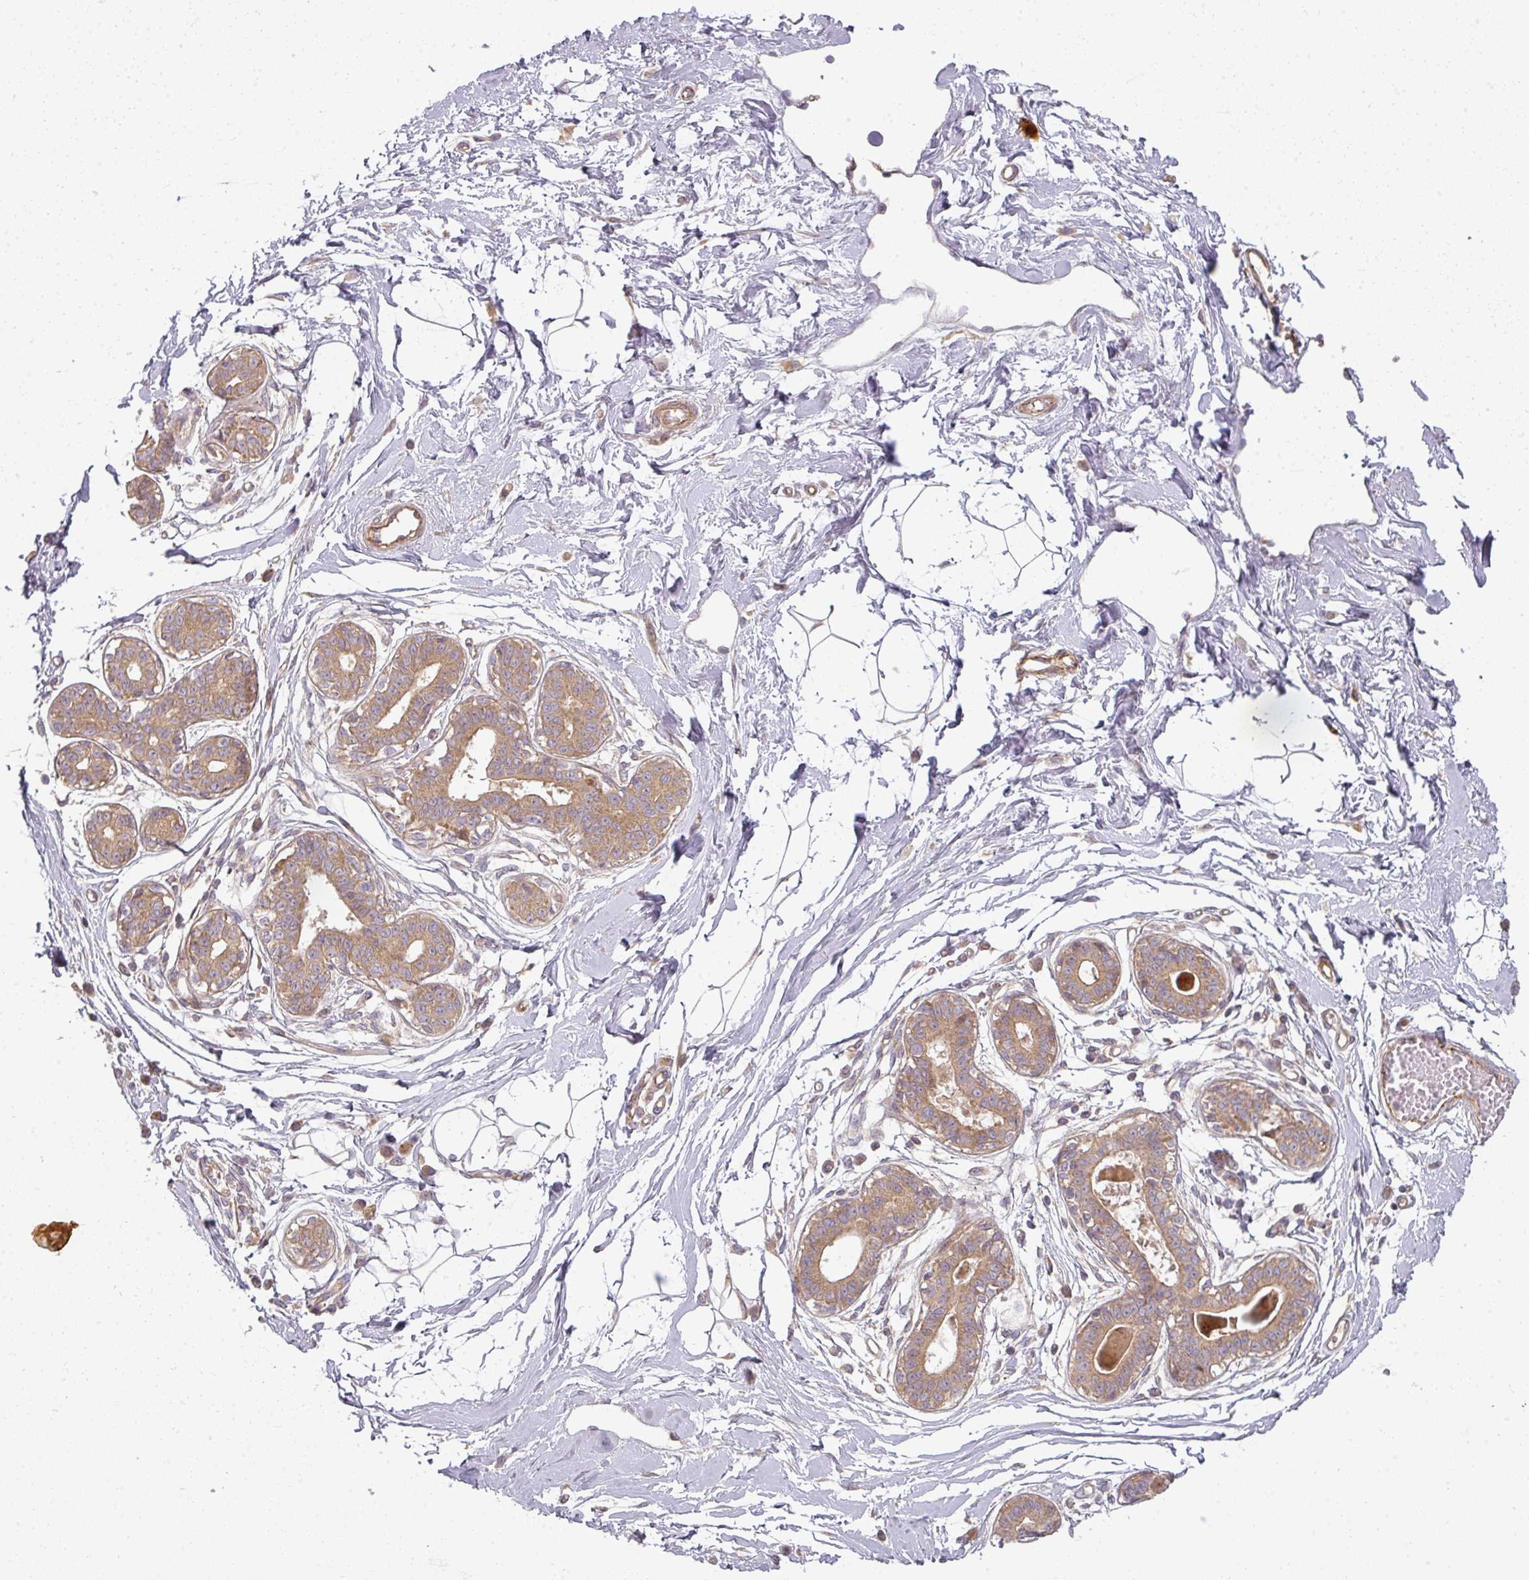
{"staining": {"intensity": "negative", "quantity": "none", "location": "none"}, "tissue": "breast", "cell_type": "Adipocytes", "image_type": "normal", "snomed": [{"axis": "morphology", "description": "Normal tissue, NOS"}, {"axis": "topography", "description": "Breast"}], "caption": "High power microscopy image of an immunohistochemistry (IHC) image of unremarkable breast, revealing no significant positivity in adipocytes.", "gene": "CNOT1", "patient": {"sex": "female", "age": 45}}